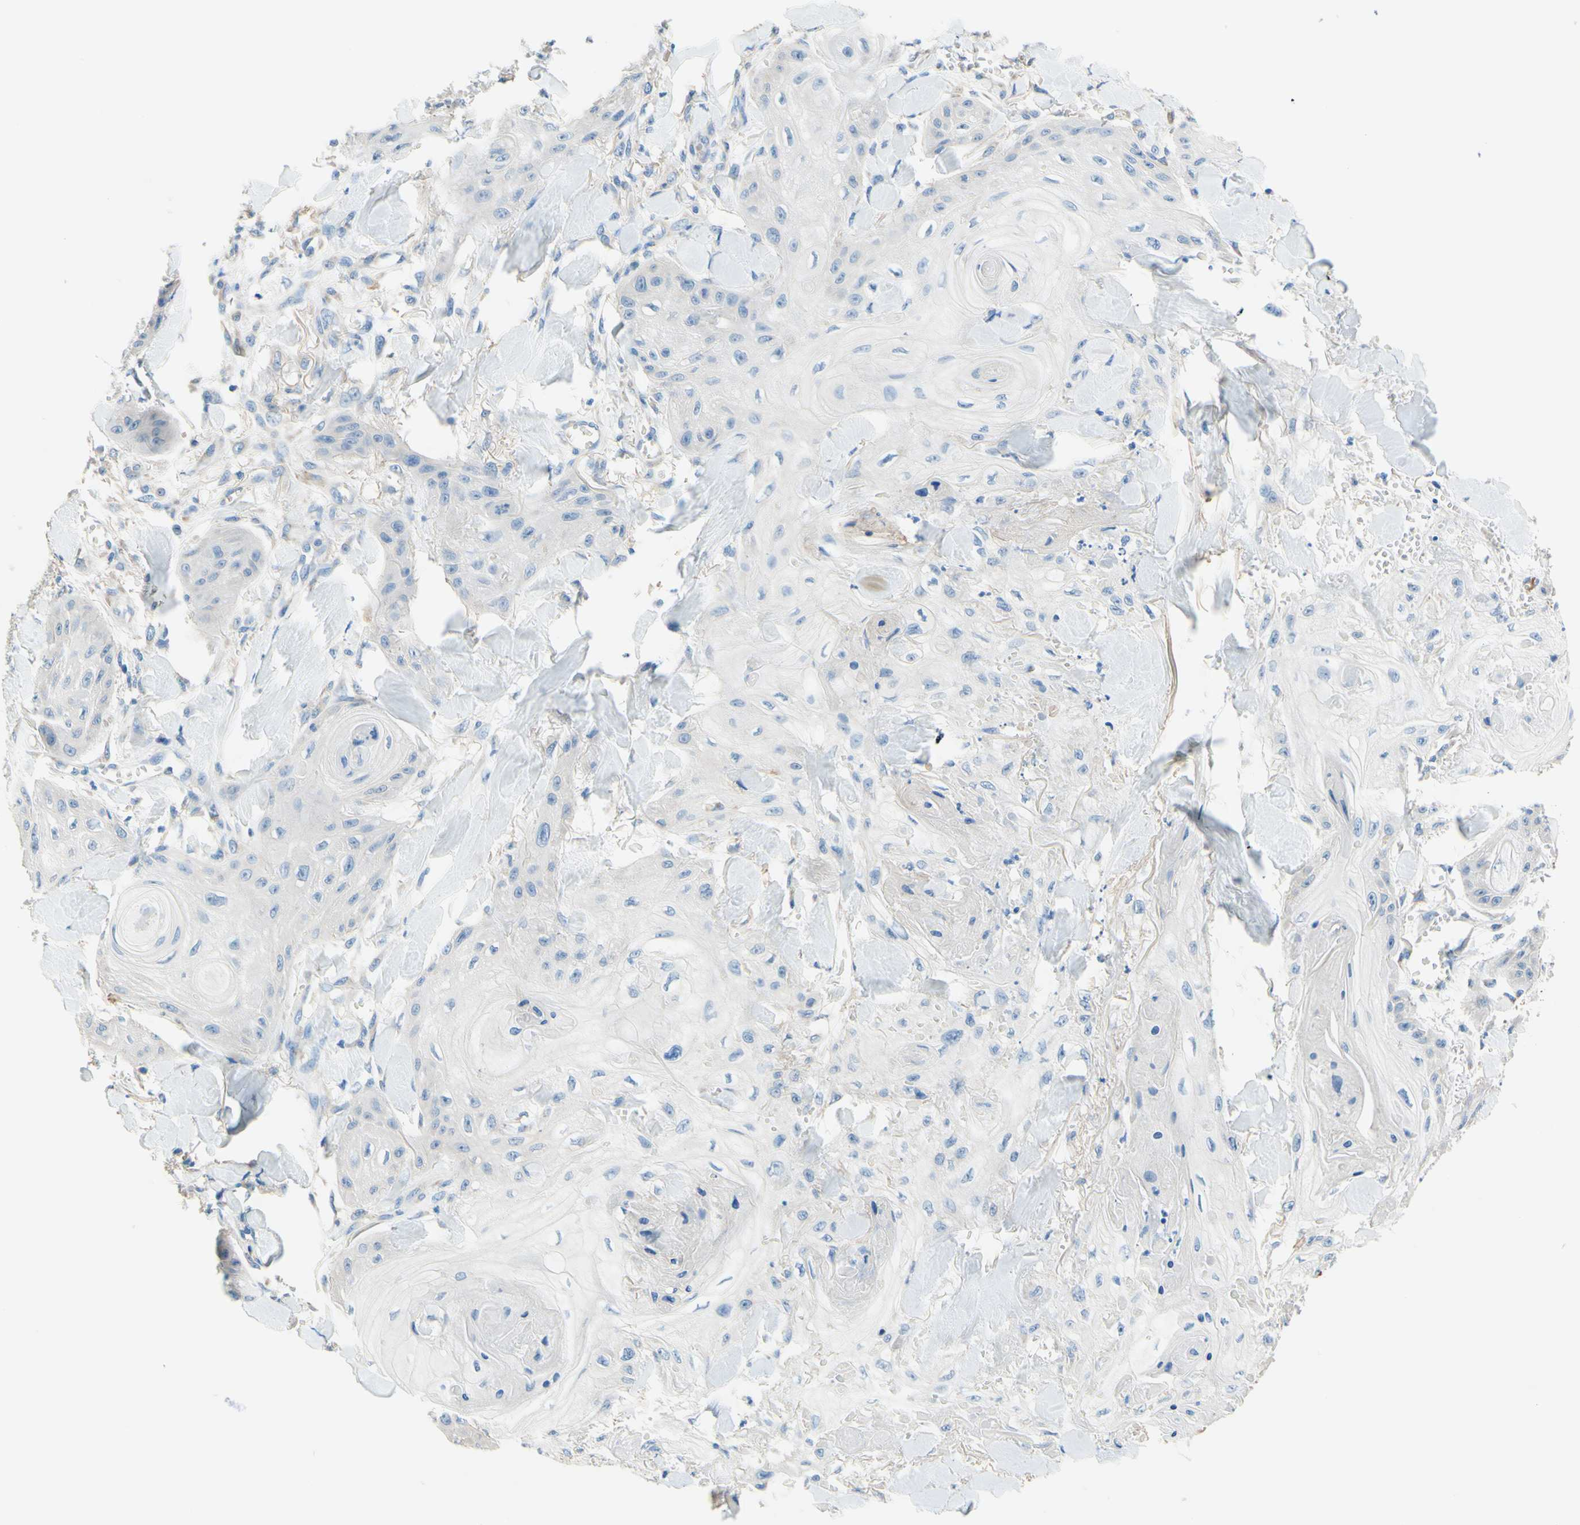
{"staining": {"intensity": "negative", "quantity": "none", "location": "none"}, "tissue": "skin cancer", "cell_type": "Tumor cells", "image_type": "cancer", "snomed": [{"axis": "morphology", "description": "Squamous cell carcinoma, NOS"}, {"axis": "topography", "description": "Skin"}], "caption": "A photomicrograph of skin cancer stained for a protein displays no brown staining in tumor cells. (DAB immunohistochemistry, high magnification).", "gene": "PASD1", "patient": {"sex": "male", "age": 74}}